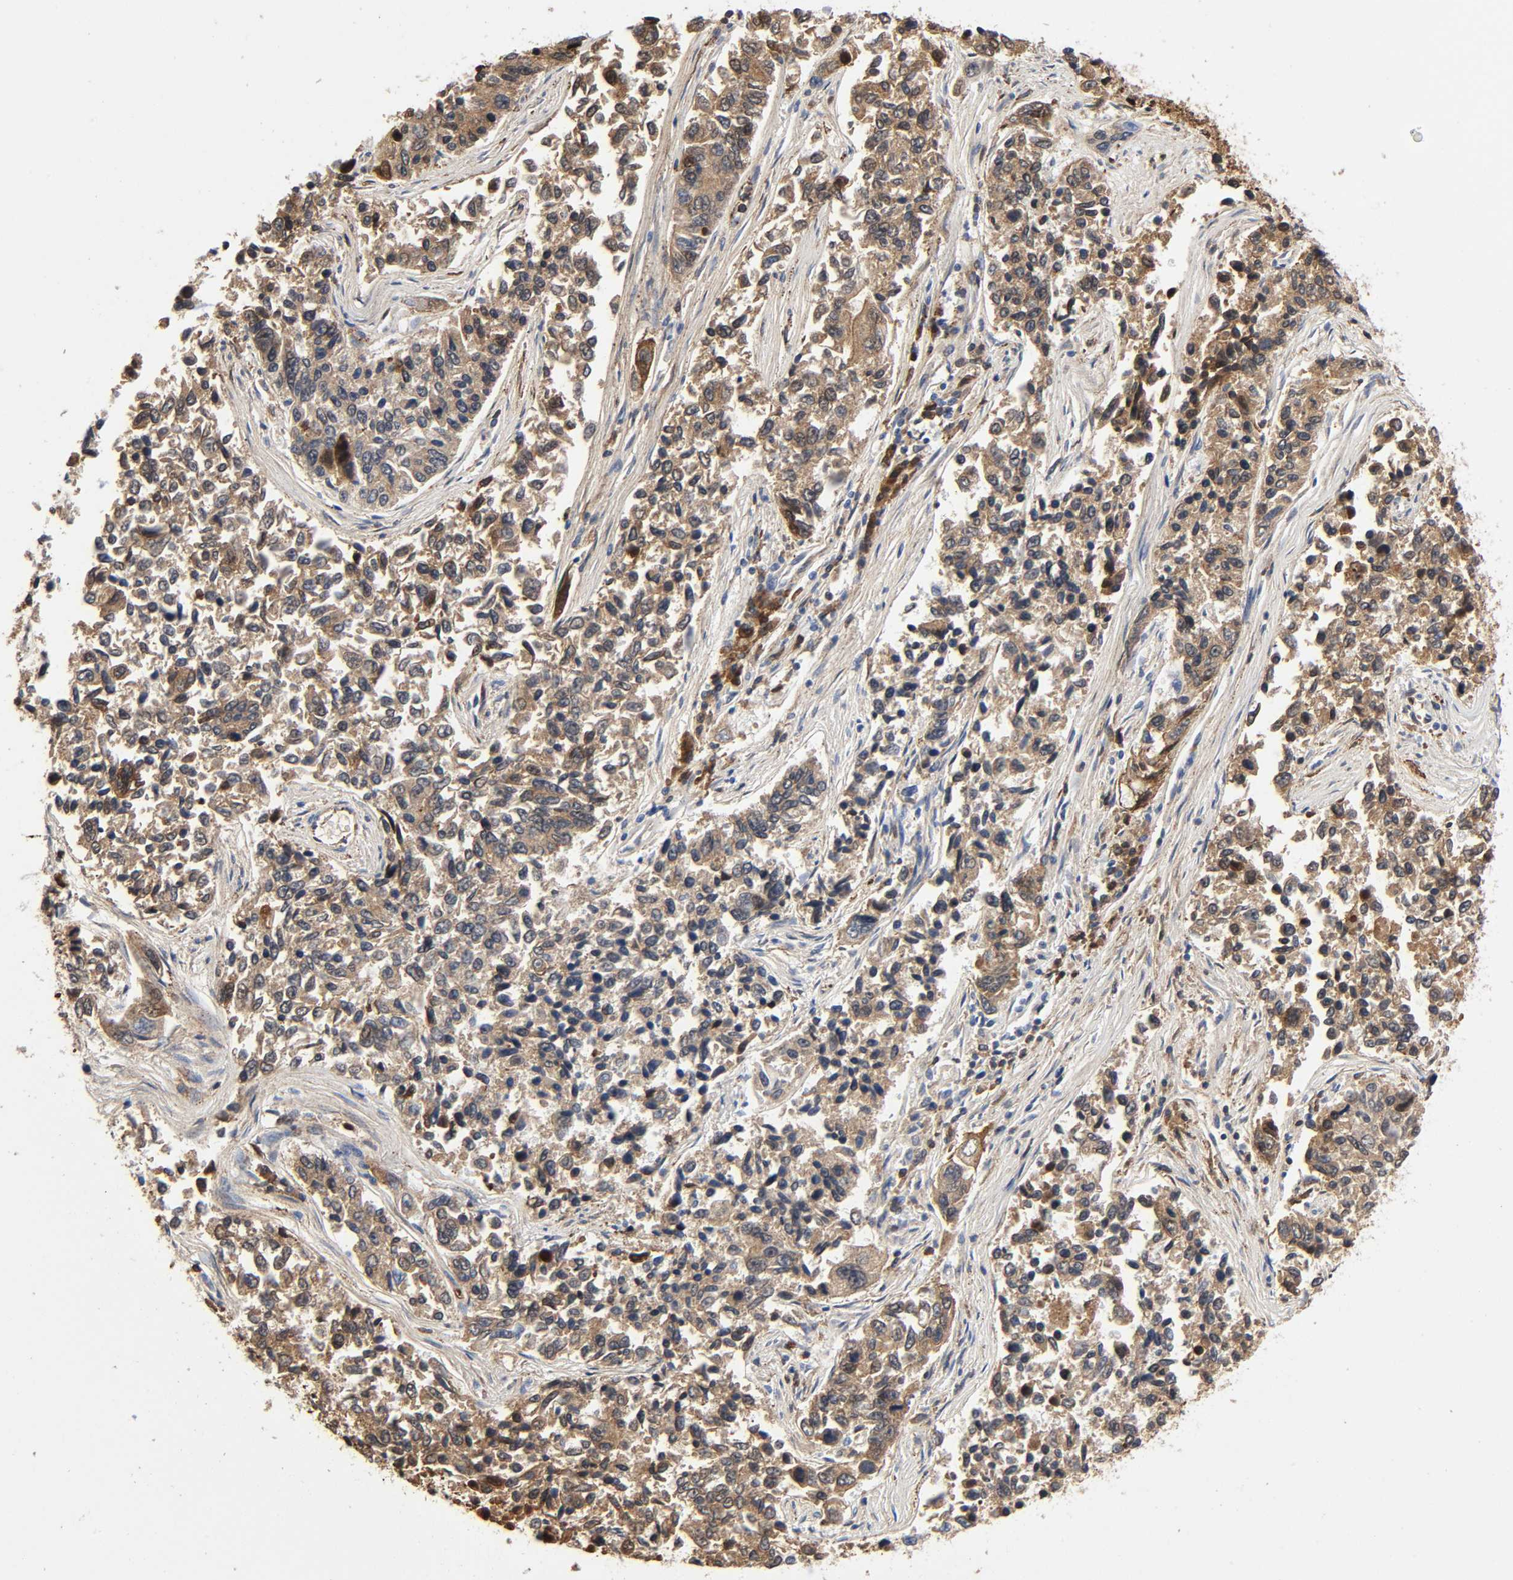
{"staining": {"intensity": "moderate", "quantity": ">75%", "location": "cytoplasmic/membranous"}, "tissue": "lung cancer", "cell_type": "Tumor cells", "image_type": "cancer", "snomed": [{"axis": "morphology", "description": "Adenocarcinoma, NOS"}, {"axis": "topography", "description": "Lung"}], "caption": "The histopathology image demonstrates staining of adenocarcinoma (lung), revealing moderate cytoplasmic/membranous protein positivity (brown color) within tumor cells.", "gene": "C3", "patient": {"sex": "male", "age": 84}}